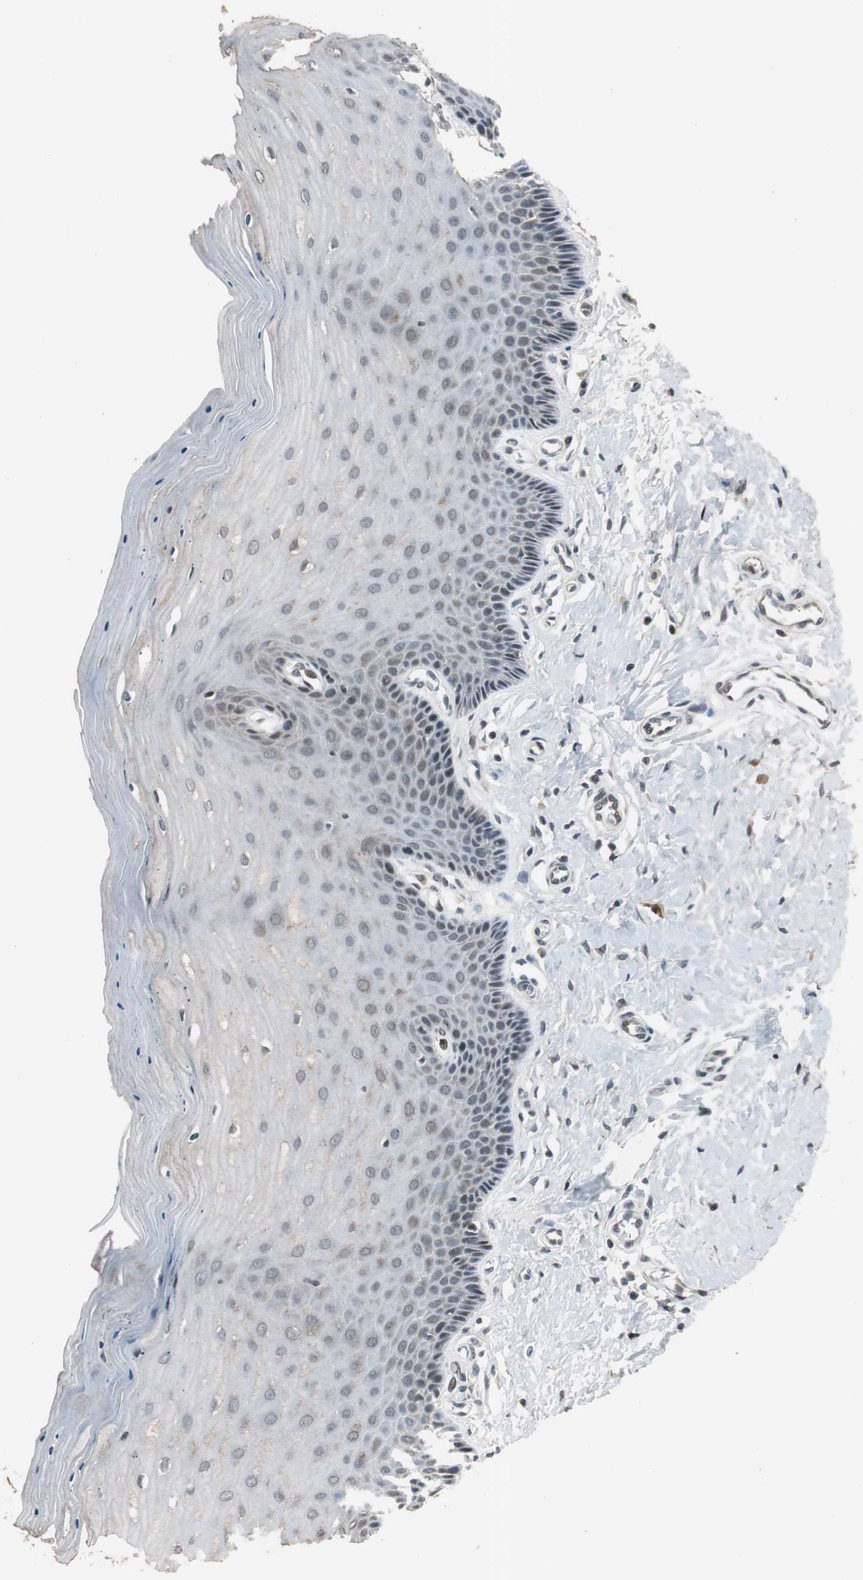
{"staining": {"intensity": "weak", "quantity": "25%-75%", "location": "cytoplasmic/membranous"}, "tissue": "cervix", "cell_type": "Glandular cells", "image_type": "normal", "snomed": [{"axis": "morphology", "description": "Normal tissue, NOS"}, {"axis": "topography", "description": "Cervix"}], "caption": "Glandular cells show weak cytoplasmic/membranous staining in approximately 25%-75% of cells in normal cervix. Immunohistochemistry (ihc) stains the protein of interest in brown and the nuclei are stained blue.", "gene": "BOLA1", "patient": {"sex": "female", "age": 55}}